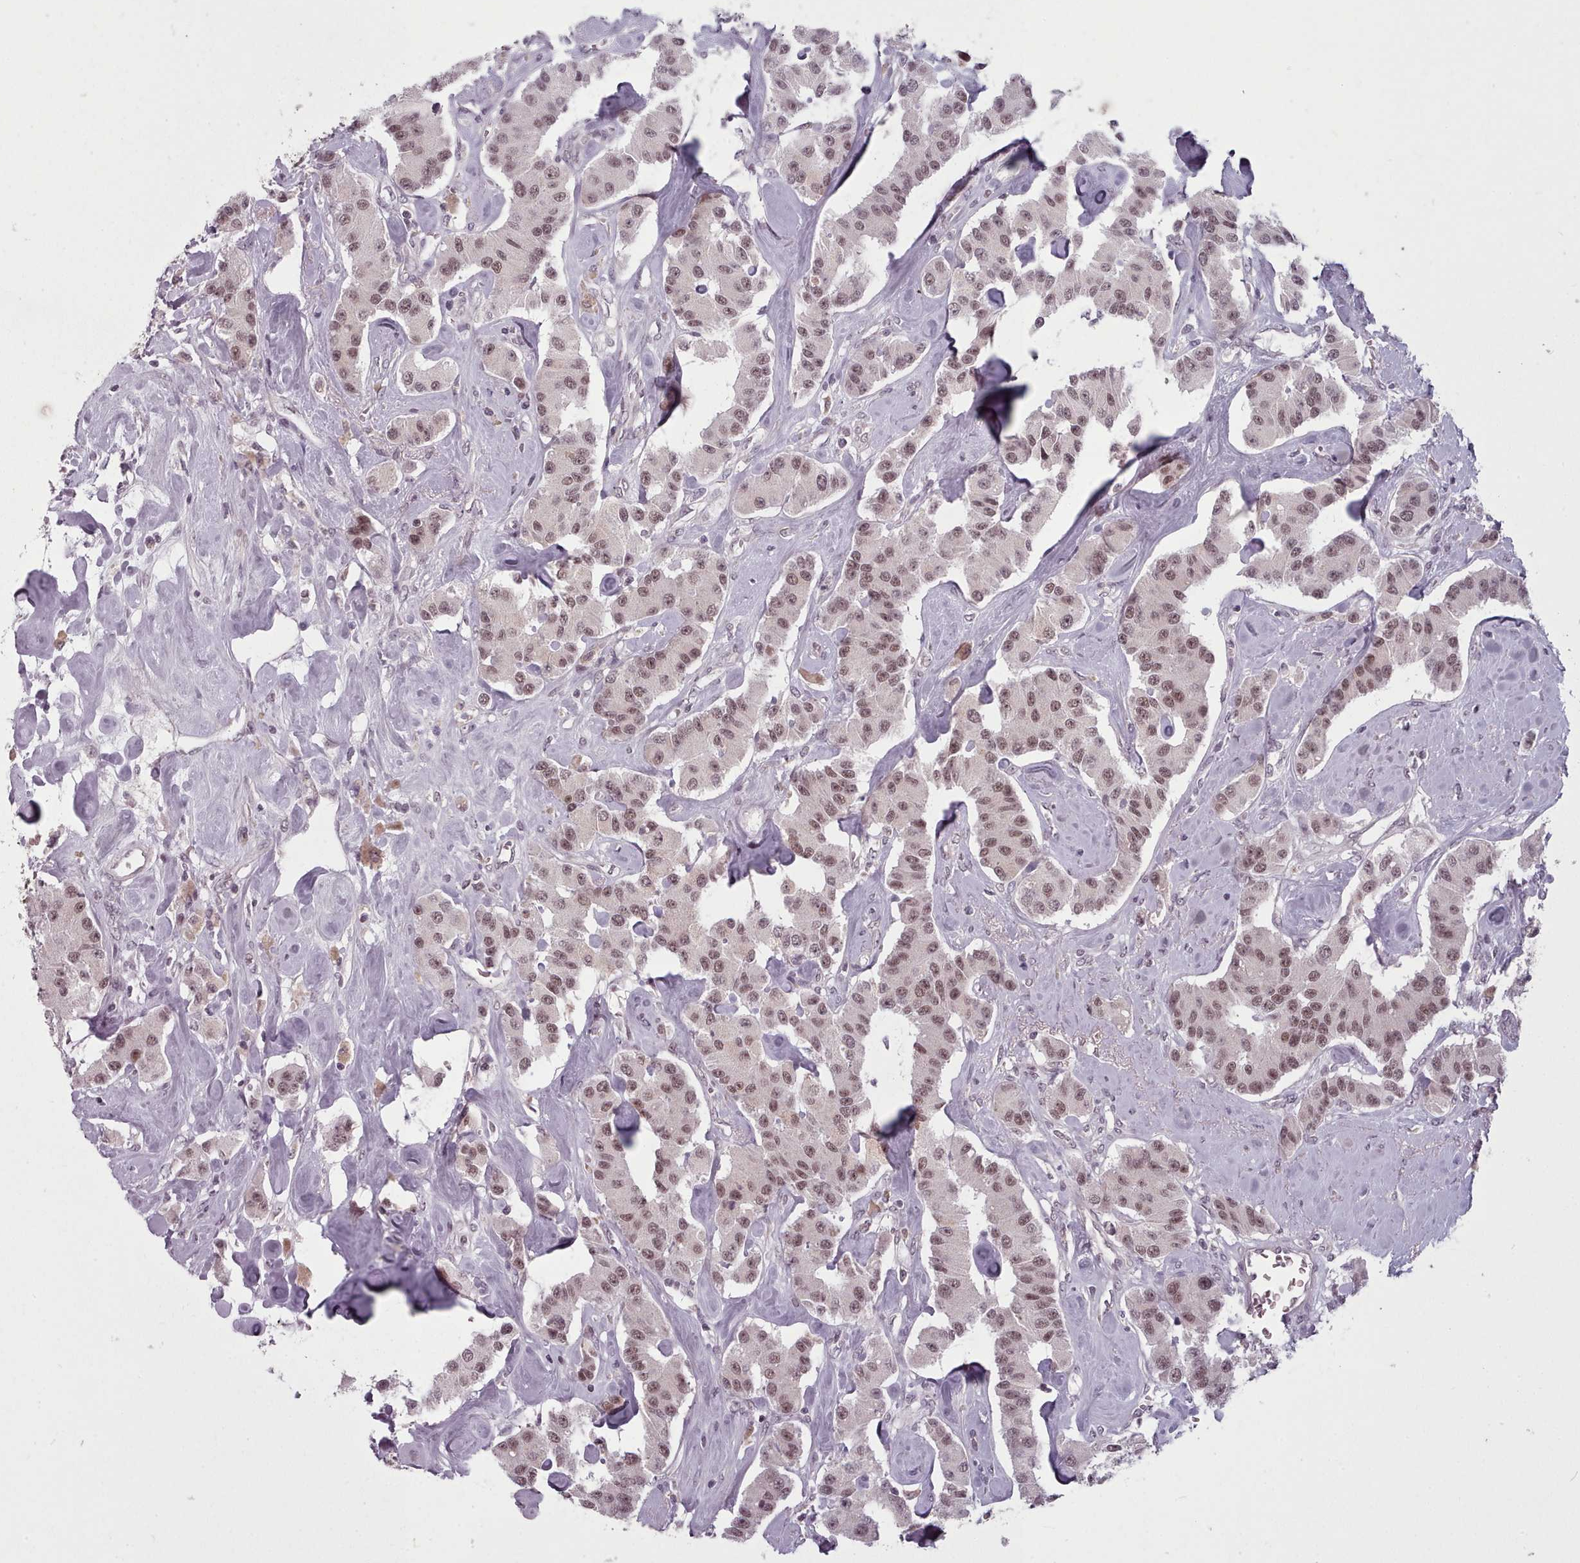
{"staining": {"intensity": "moderate", "quantity": ">75%", "location": "nuclear"}, "tissue": "carcinoid", "cell_type": "Tumor cells", "image_type": "cancer", "snomed": [{"axis": "morphology", "description": "Carcinoid, malignant, NOS"}, {"axis": "topography", "description": "Pancreas"}], "caption": "Immunohistochemistry (DAB (3,3'-diaminobenzidine)) staining of carcinoid (malignant) demonstrates moderate nuclear protein expression in approximately >75% of tumor cells. (DAB IHC with brightfield microscopy, high magnification).", "gene": "SRSF9", "patient": {"sex": "male", "age": 41}}